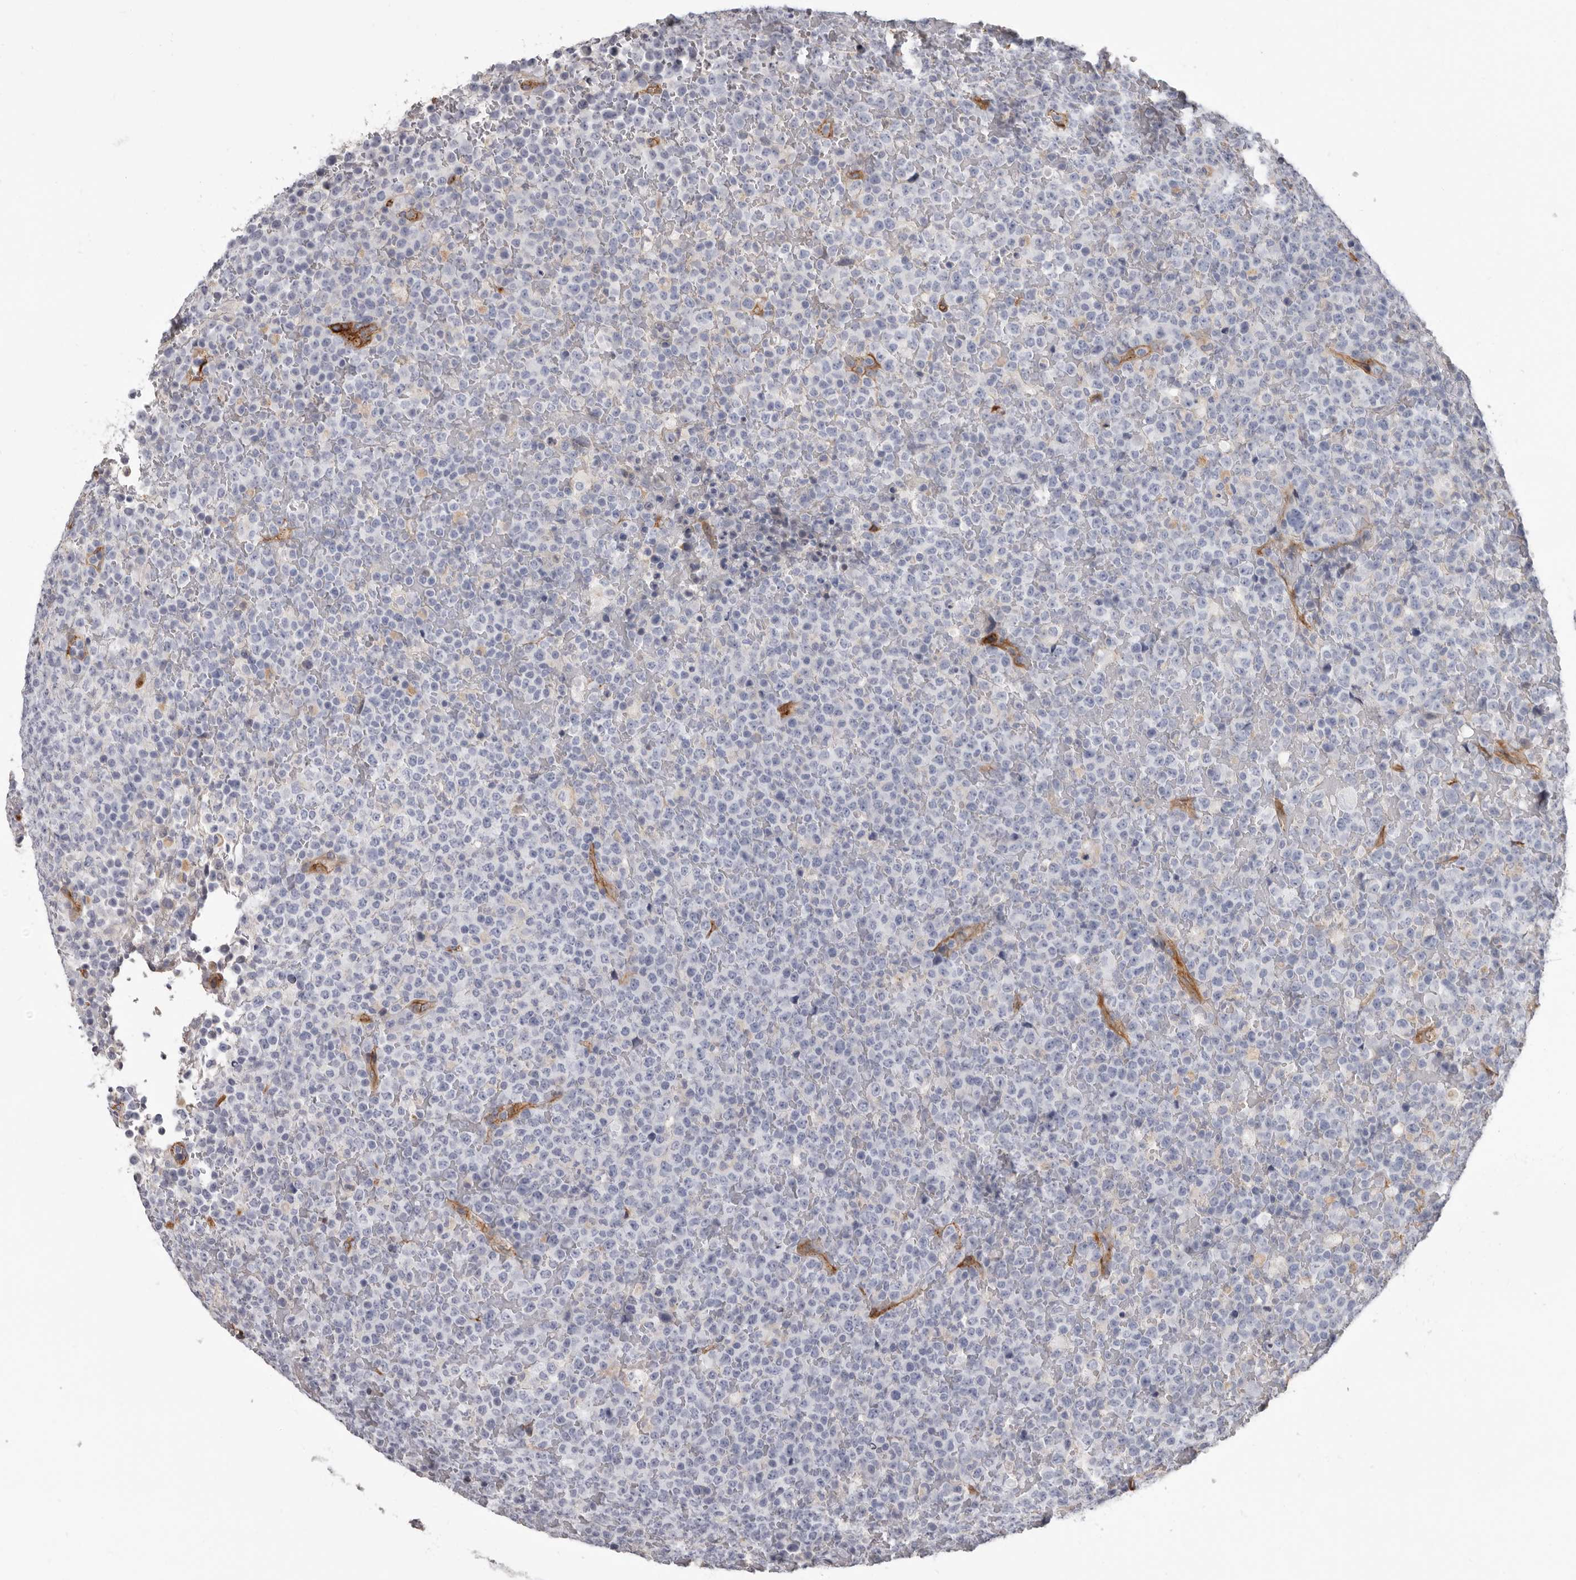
{"staining": {"intensity": "negative", "quantity": "none", "location": "none"}, "tissue": "lymphoma", "cell_type": "Tumor cells", "image_type": "cancer", "snomed": [{"axis": "morphology", "description": "Malignant lymphoma, non-Hodgkin's type, High grade"}, {"axis": "topography", "description": "Lymph node"}], "caption": "An immunohistochemistry (IHC) image of lymphoma is shown. There is no staining in tumor cells of lymphoma.", "gene": "ADGRL4", "patient": {"sex": "male", "age": 13}}